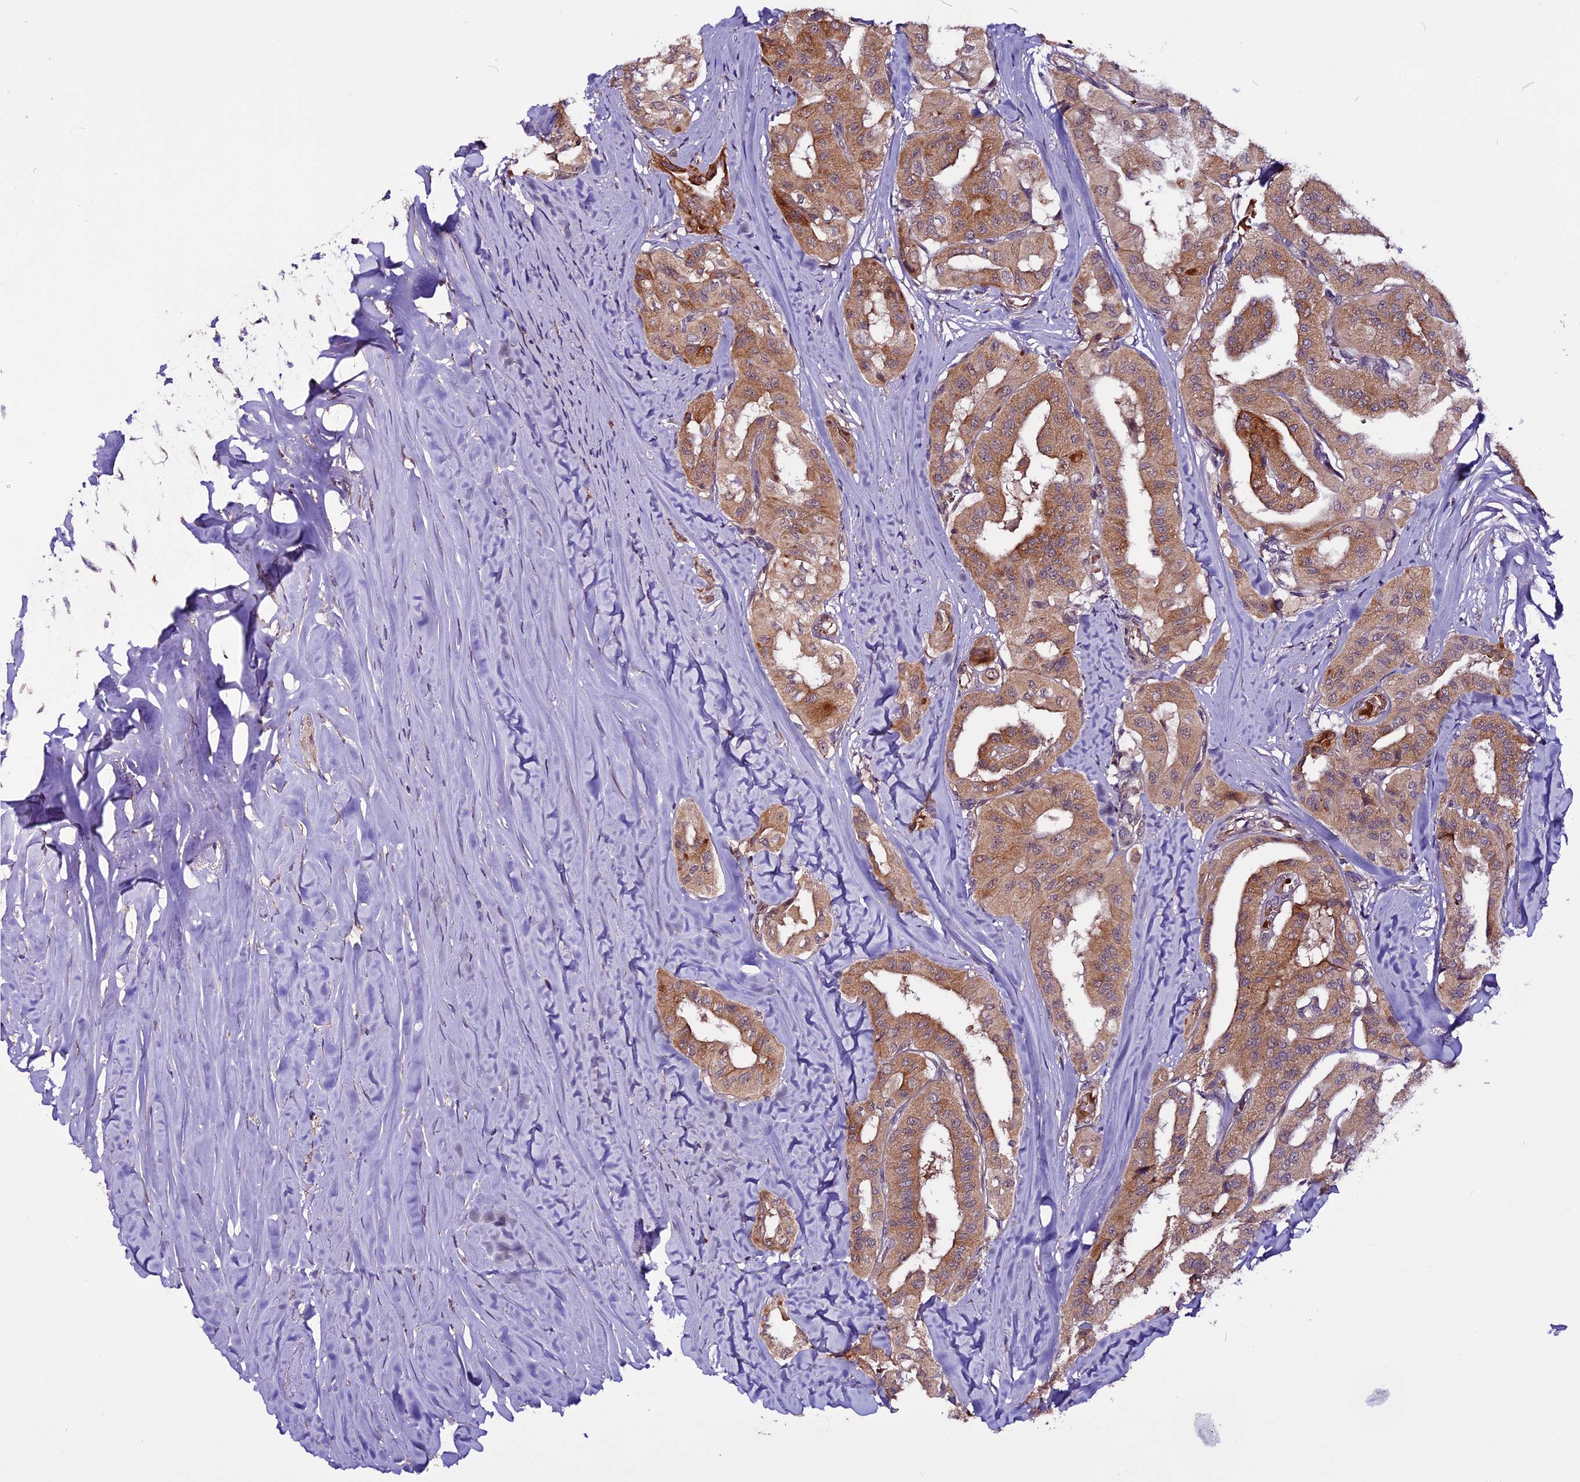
{"staining": {"intensity": "moderate", "quantity": ">75%", "location": "cytoplasmic/membranous"}, "tissue": "thyroid cancer", "cell_type": "Tumor cells", "image_type": "cancer", "snomed": [{"axis": "morphology", "description": "Papillary adenocarcinoma, NOS"}, {"axis": "topography", "description": "Thyroid gland"}], "caption": "A high-resolution photomicrograph shows immunohistochemistry (IHC) staining of thyroid cancer, which displays moderate cytoplasmic/membranous positivity in about >75% of tumor cells.", "gene": "RINL", "patient": {"sex": "female", "age": 59}}